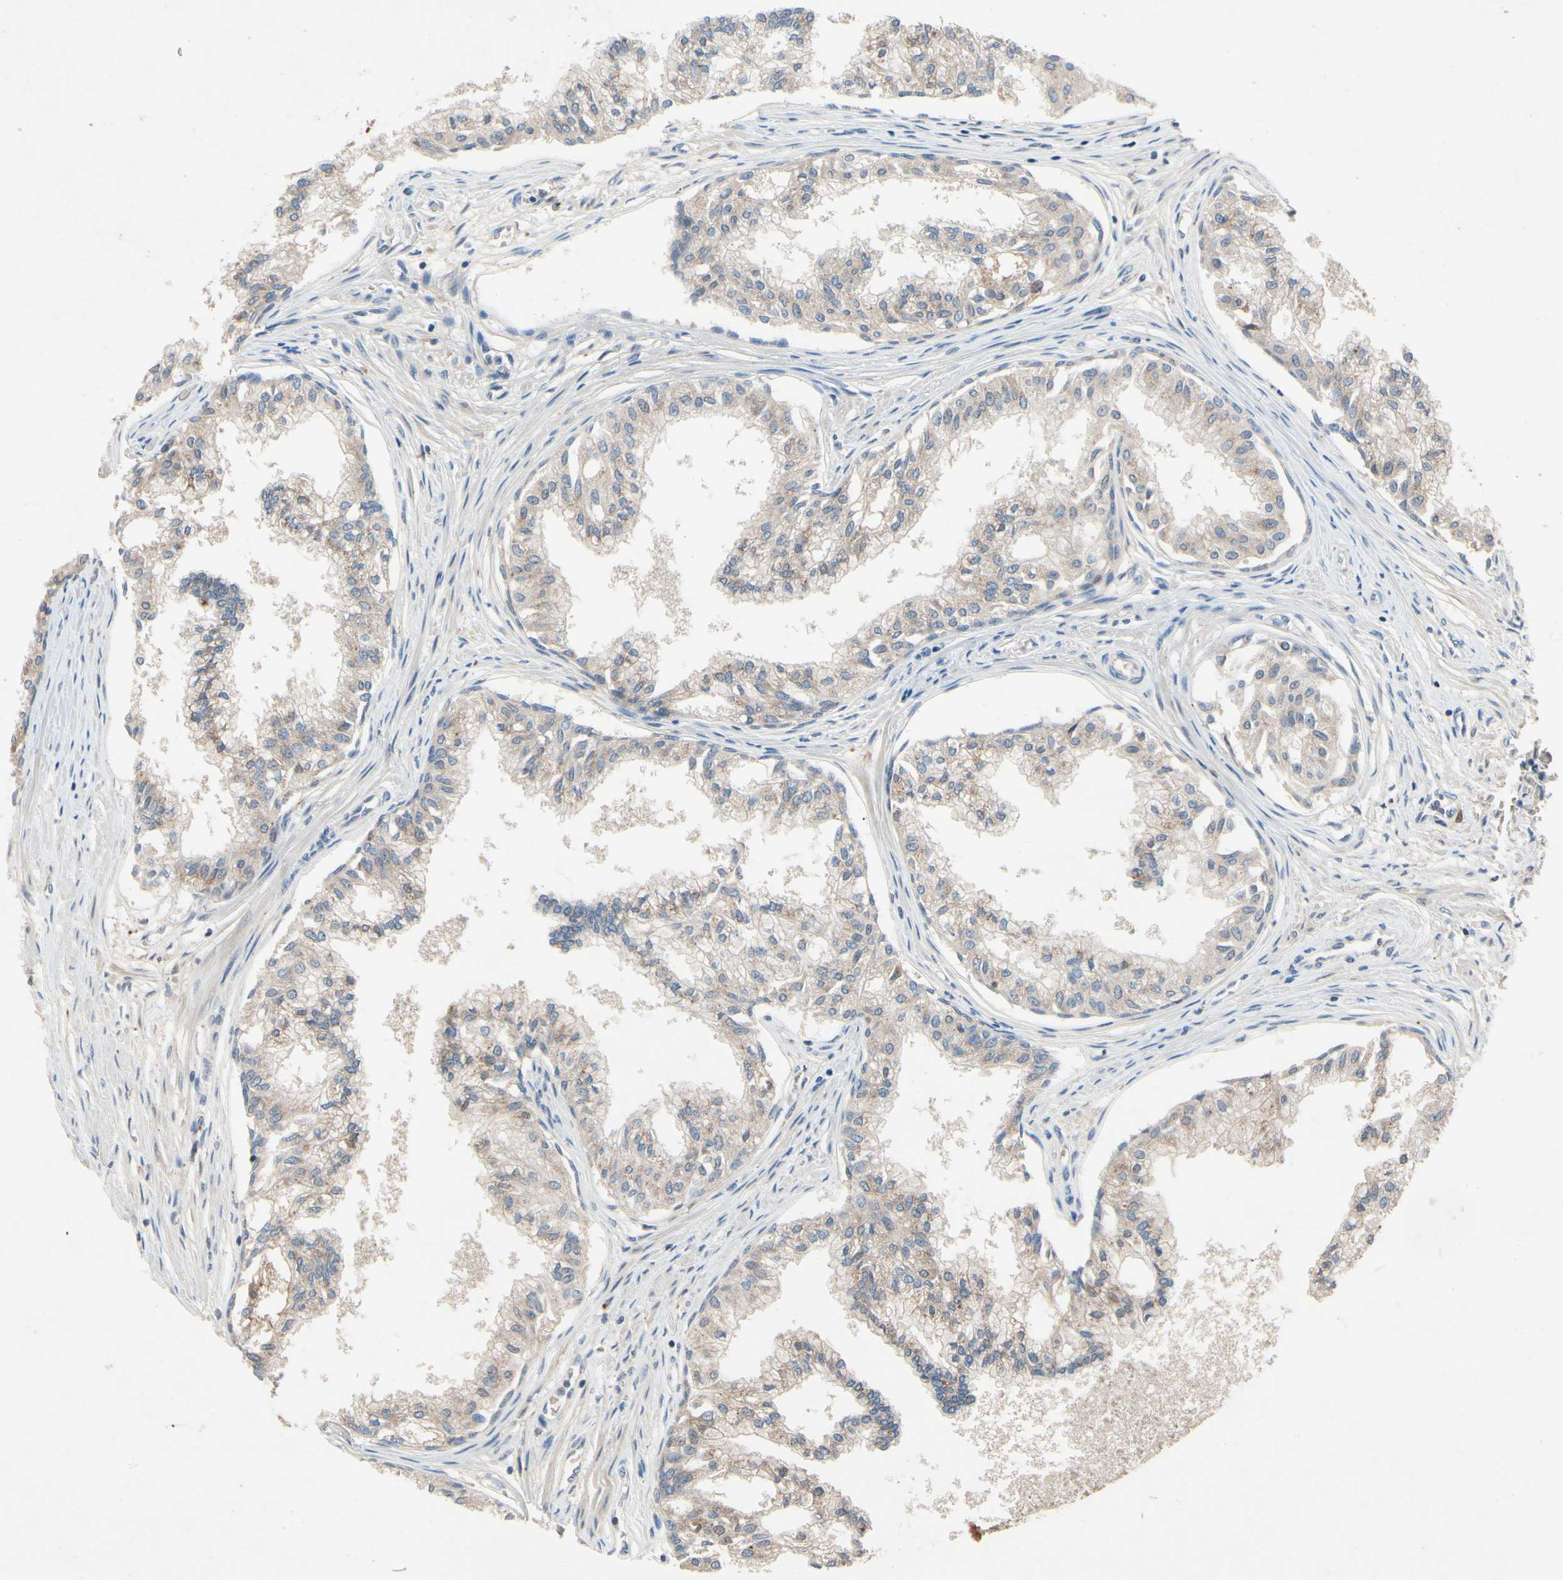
{"staining": {"intensity": "weak", "quantity": "25%-75%", "location": "cytoplasmic/membranous"}, "tissue": "prostate", "cell_type": "Glandular cells", "image_type": "normal", "snomed": [{"axis": "morphology", "description": "Normal tissue, NOS"}, {"axis": "topography", "description": "Prostate"}, {"axis": "topography", "description": "Seminal veicle"}], "caption": "Prostate stained for a protein (brown) demonstrates weak cytoplasmic/membranous positive positivity in approximately 25%-75% of glandular cells.", "gene": "IL1RL1", "patient": {"sex": "male", "age": 60}}